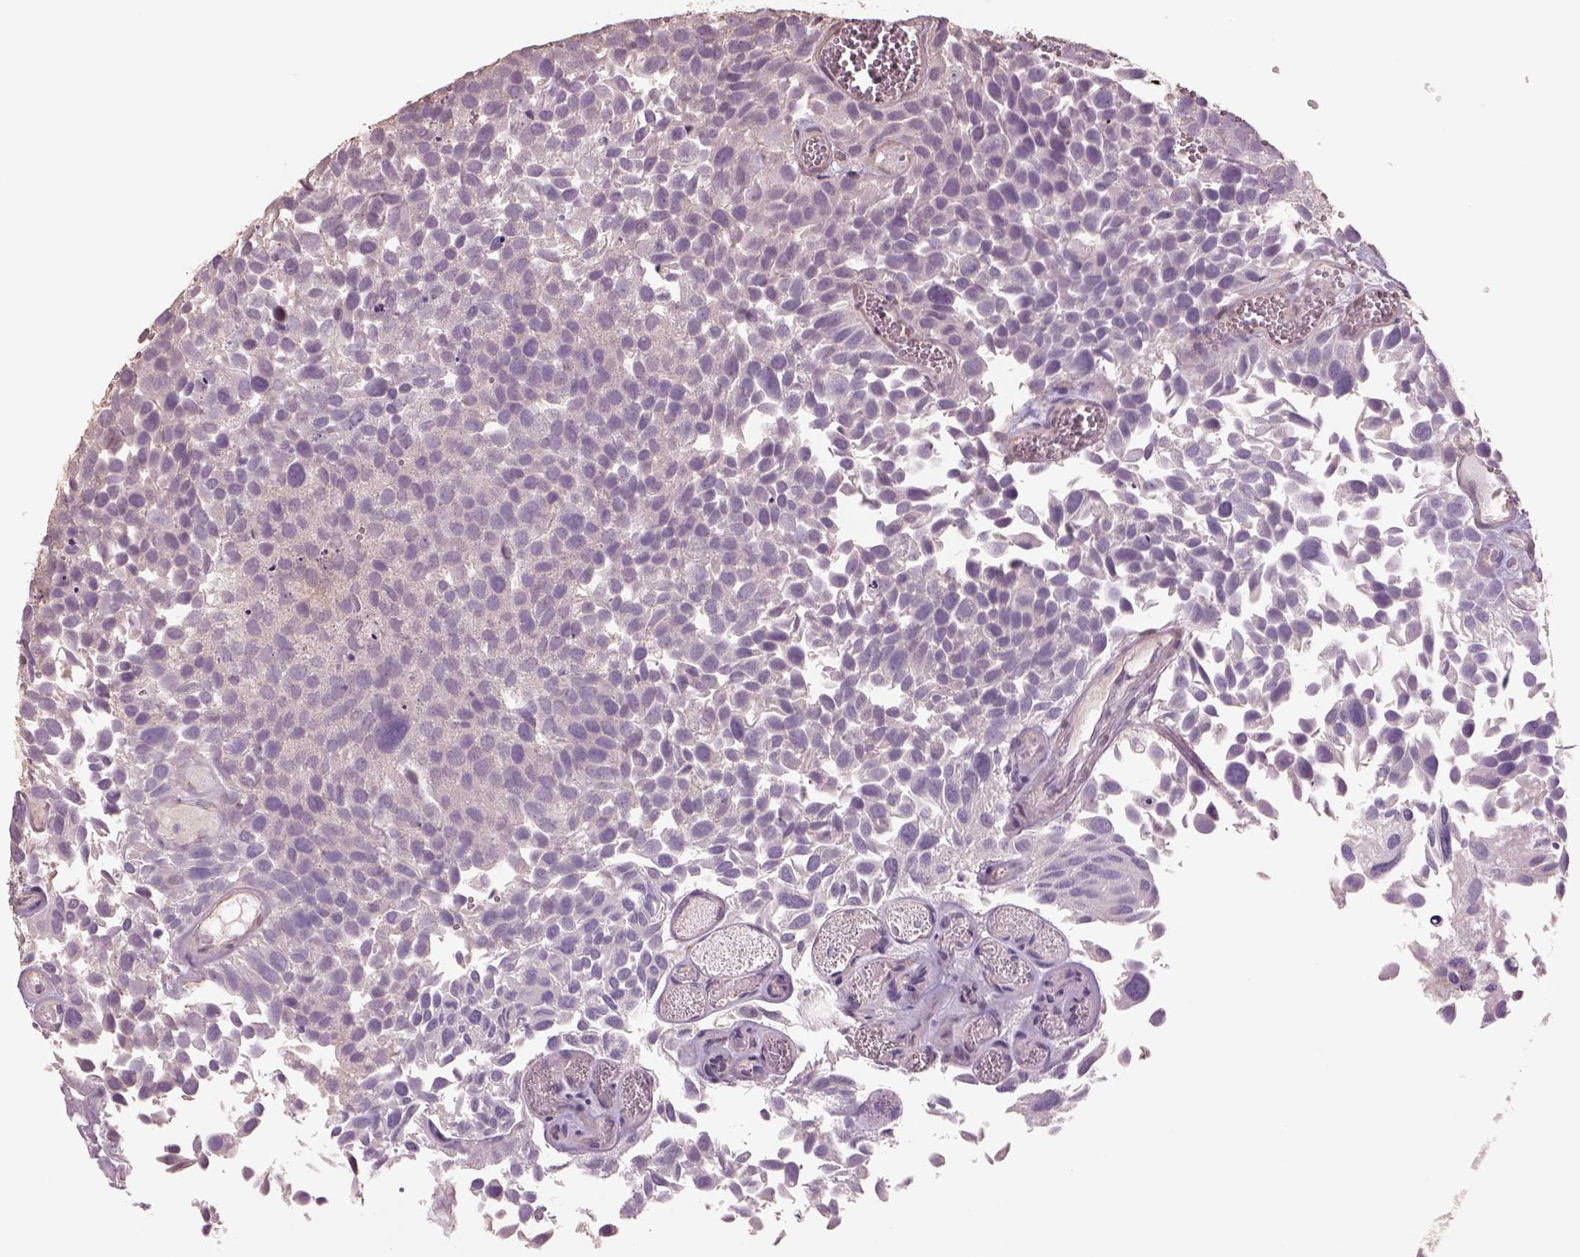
{"staining": {"intensity": "negative", "quantity": "none", "location": "none"}, "tissue": "urothelial cancer", "cell_type": "Tumor cells", "image_type": "cancer", "snomed": [{"axis": "morphology", "description": "Urothelial carcinoma, Low grade"}, {"axis": "topography", "description": "Urinary bladder"}], "caption": "Urothelial carcinoma (low-grade) was stained to show a protein in brown. There is no significant expression in tumor cells.", "gene": "LIN7A", "patient": {"sex": "female", "age": 69}}